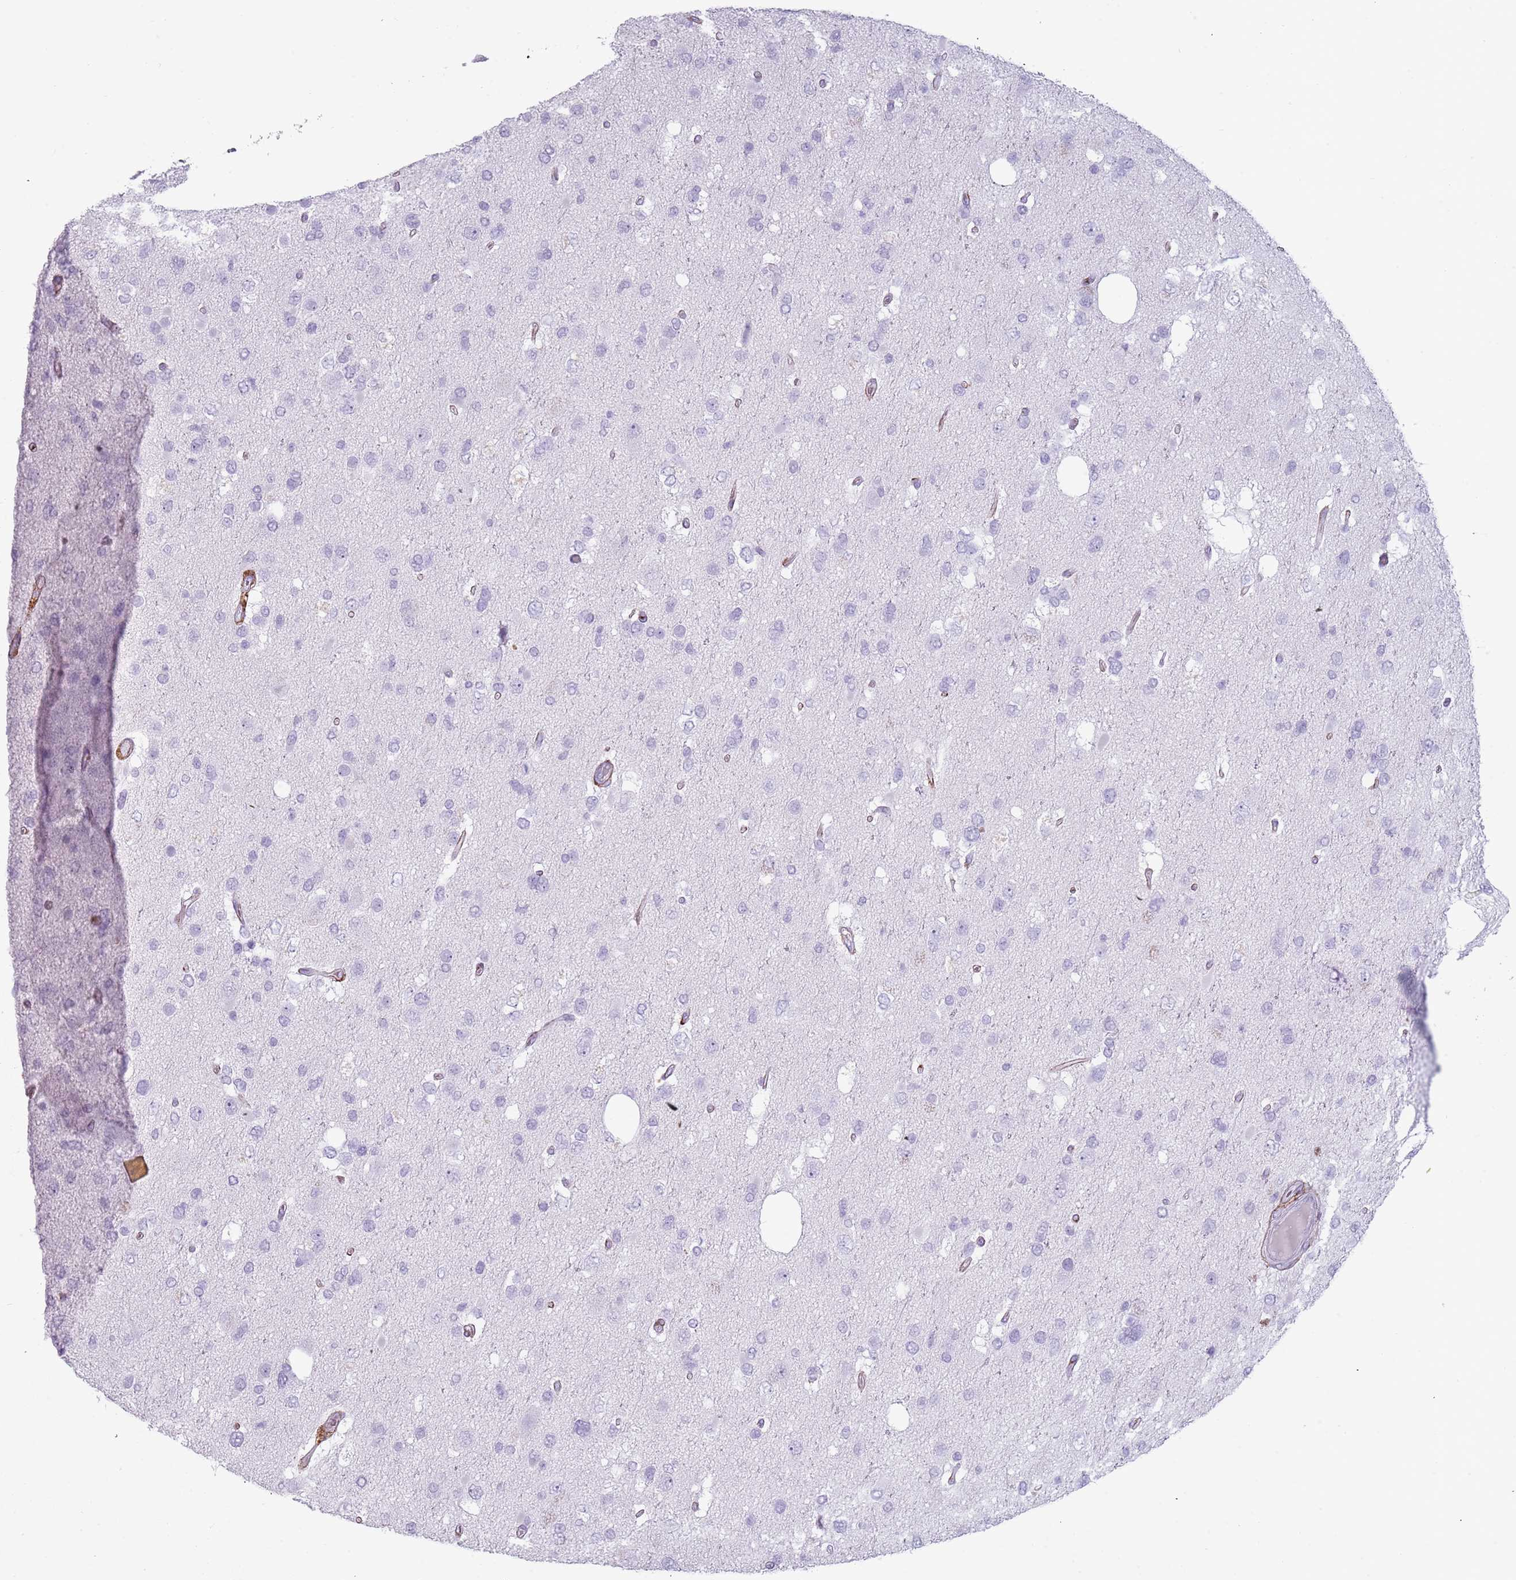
{"staining": {"intensity": "negative", "quantity": "none", "location": "none"}, "tissue": "glioma", "cell_type": "Tumor cells", "image_type": "cancer", "snomed": [{"axis": "morphology", "description": "Glioma, malignant, High grade"}, {"axis": "topography", "description": "Brain"}], "caption": "Immunohistochemistry photomicrograph of neoplastic tissue: malignant glioma (high-grade) stained with DAB (3,3'-diaminobenzidine) reveals no significant protein expression in tumor cells.", "gene": "COLEC12", "patient": {"sex": "male", "age": 53}}